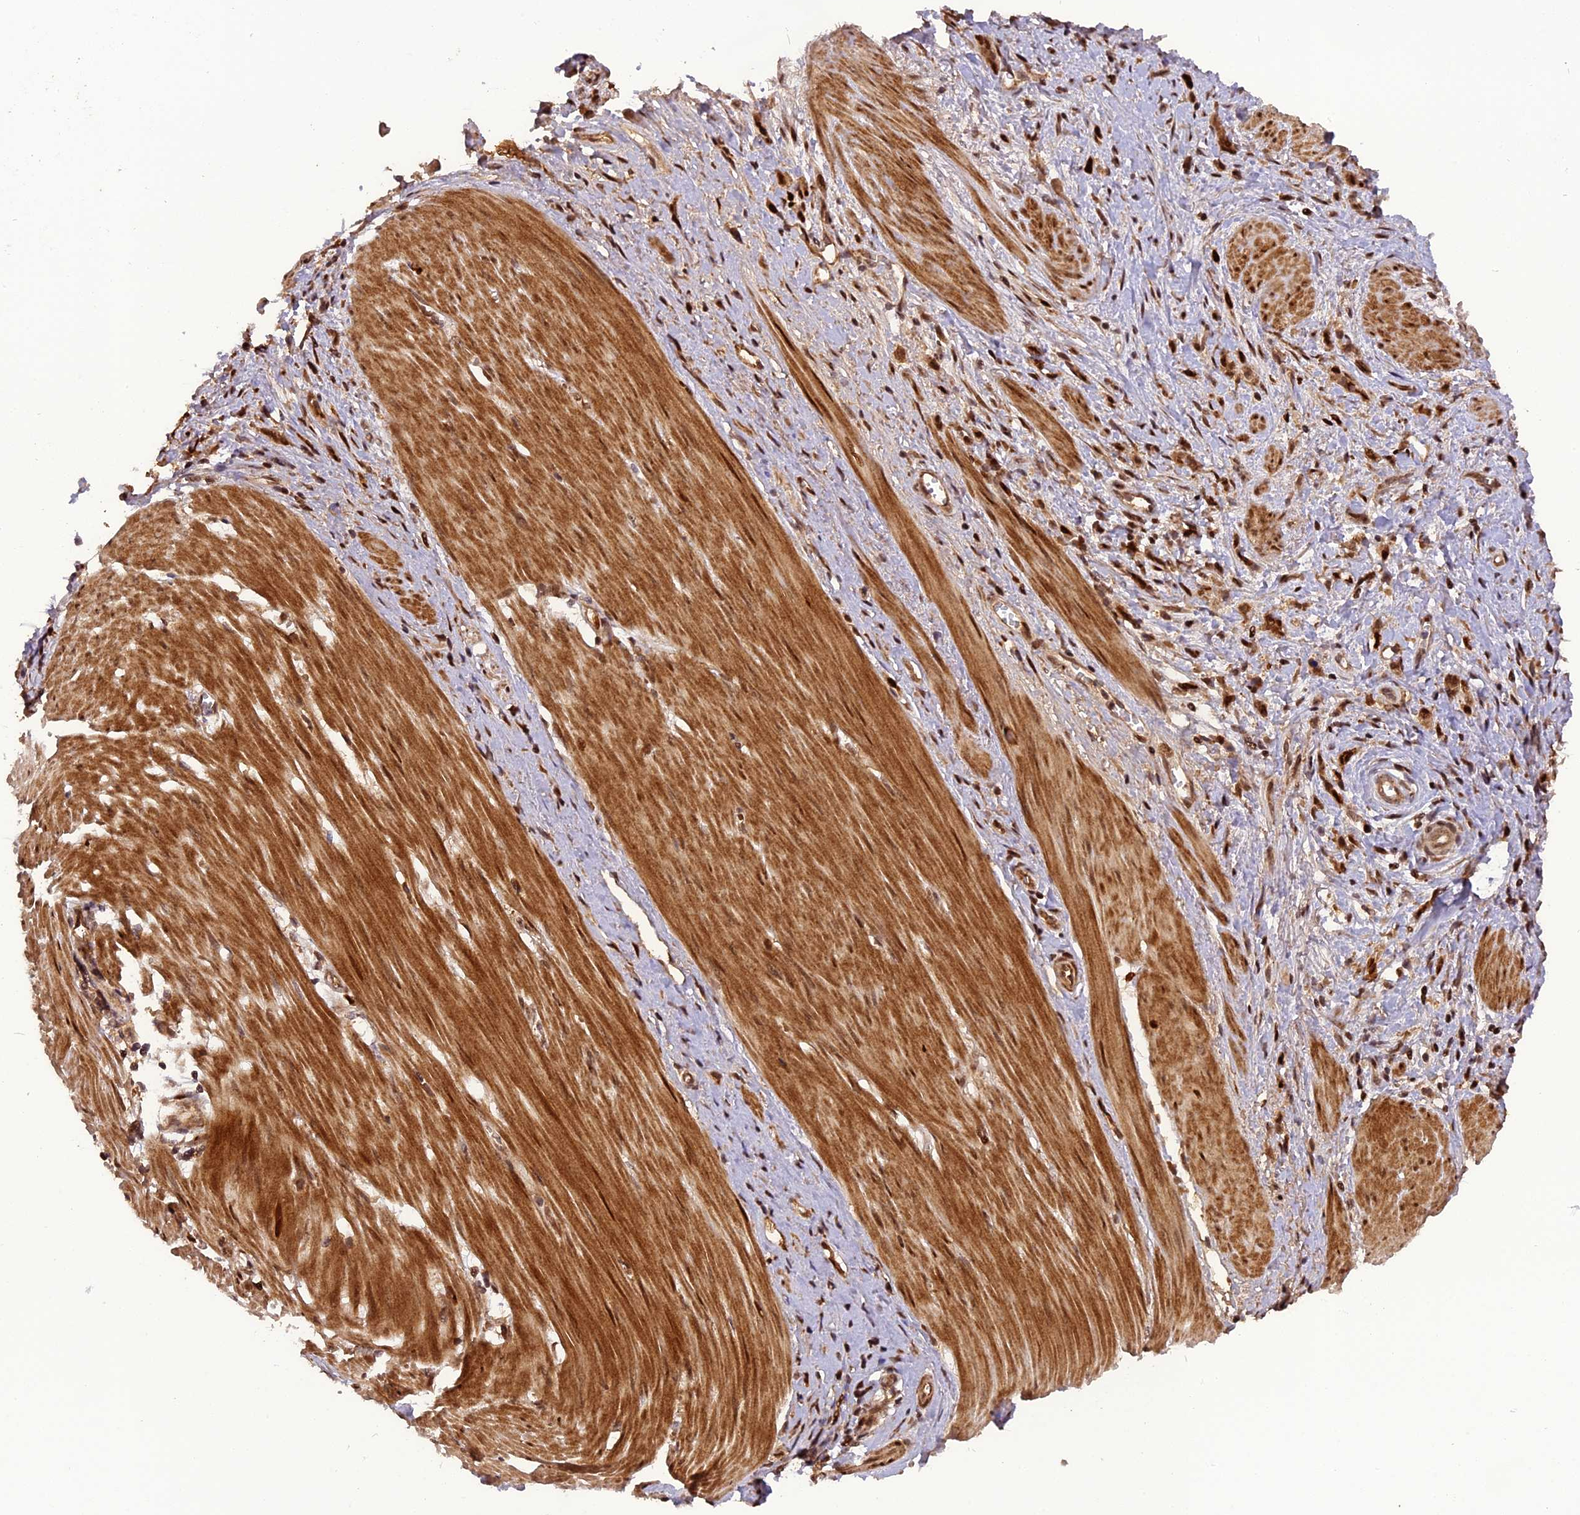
{"staining": {"intensity": "moderate", "quantity": ">75%", "location": "cytoplasmic/membranous,nuclear"}, "tissue": "stomach cancer", "cell_type": "Tumor cells", "image_type": "cancer", "snomed": [{"axis": "morphology", "description": "Adenocarcinoma, NOS"}, {"axis": "topography", "description": "Stomach"}], "caption": "Stomach cancer (adenocarcinoma) stained with a brown dye reveals moderate cytoplasmic/membranous and nuclear positive staining in approximately >75% of tumor cells.", "gene": "MICALL1", "patient": {"sex": "female", "age": 76}}